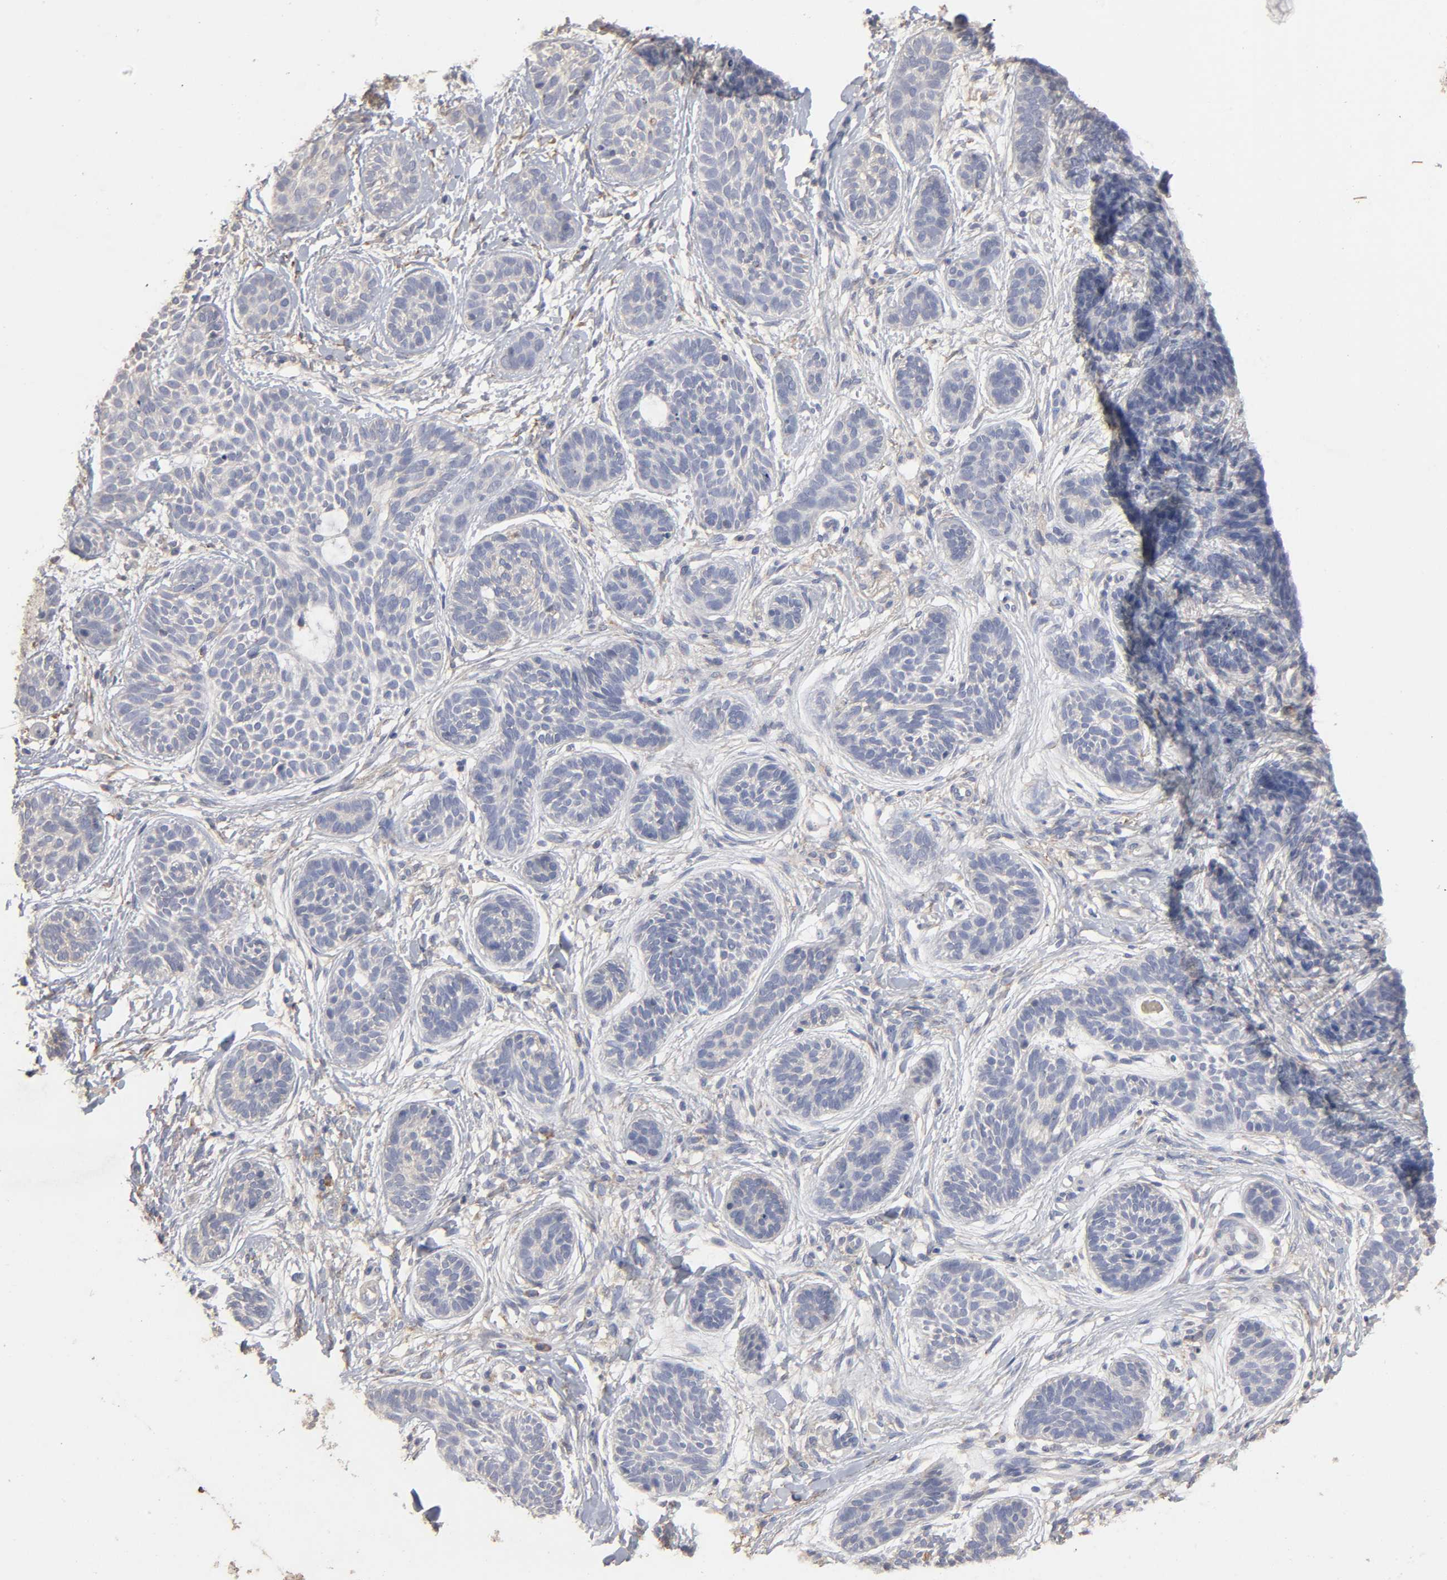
{"staining": {"intensity": "weak", "quantity": "<25%", "location": "cytoplasmic/membranous"}, "tissue": "skin cancer", "cell_type": "Tumor cells", "image_type": "cancer", "snomed": [{"axis": "morphology", "description": "Normal tissue, NOS"}, {"axis": "morphology", "description": "Basal cell carcinoma"}, {"axis": "topography", "description": "Skin"}], "caption": "Protein analysis of basal cell carcinoma (skin) reveals no significant positivity in tumor cells.", "gene": "EIF4G2", "patient": {"sex": "male", "age": 63}}